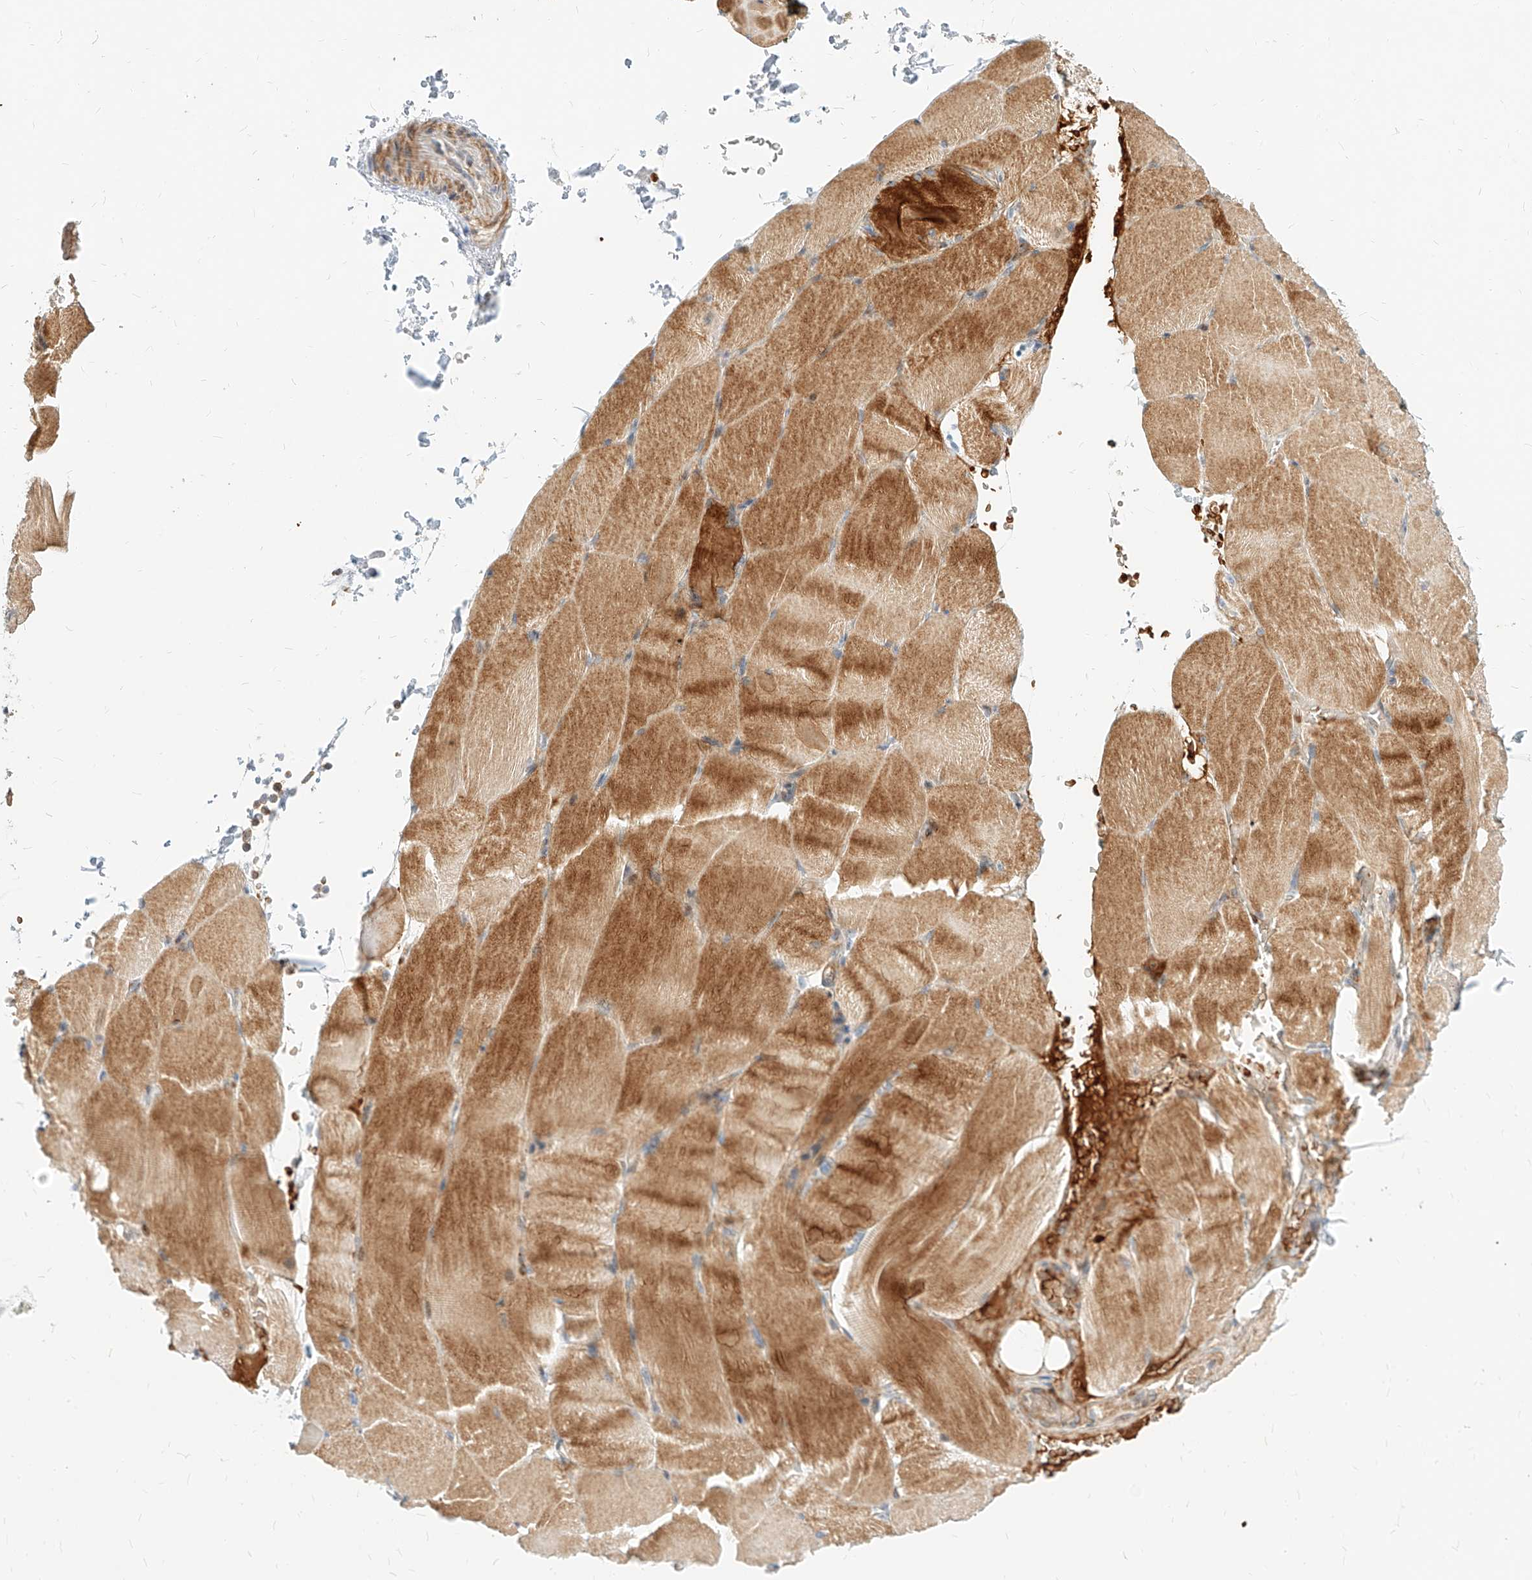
{"staining": {"intensity": "moderate", "quantity": ">75%", "location": "cytoplasmic/membranous"}, "tissue": "skeletal muscle", "cell_type": "Myocytes", "image_type": "normal", "snomed": [{"axis": "morphology", "description": "Normal tissue, NOS"}, {"axis": "topography", "description": "Skeletal muscle"}, {"axis": "topography", "description": "Parathyroid gland"}], "caption": "DAB immunohistochemical staining of benign human skeletal muscle reveals moderate cytoplasmic/membranous protein positivity in about >75% of myocytes. Ihc stains the protein of interest in brown and the nuclei are stained blue.", "gene": "CBX8", "patient": {"sex": "female", "age": 37}}